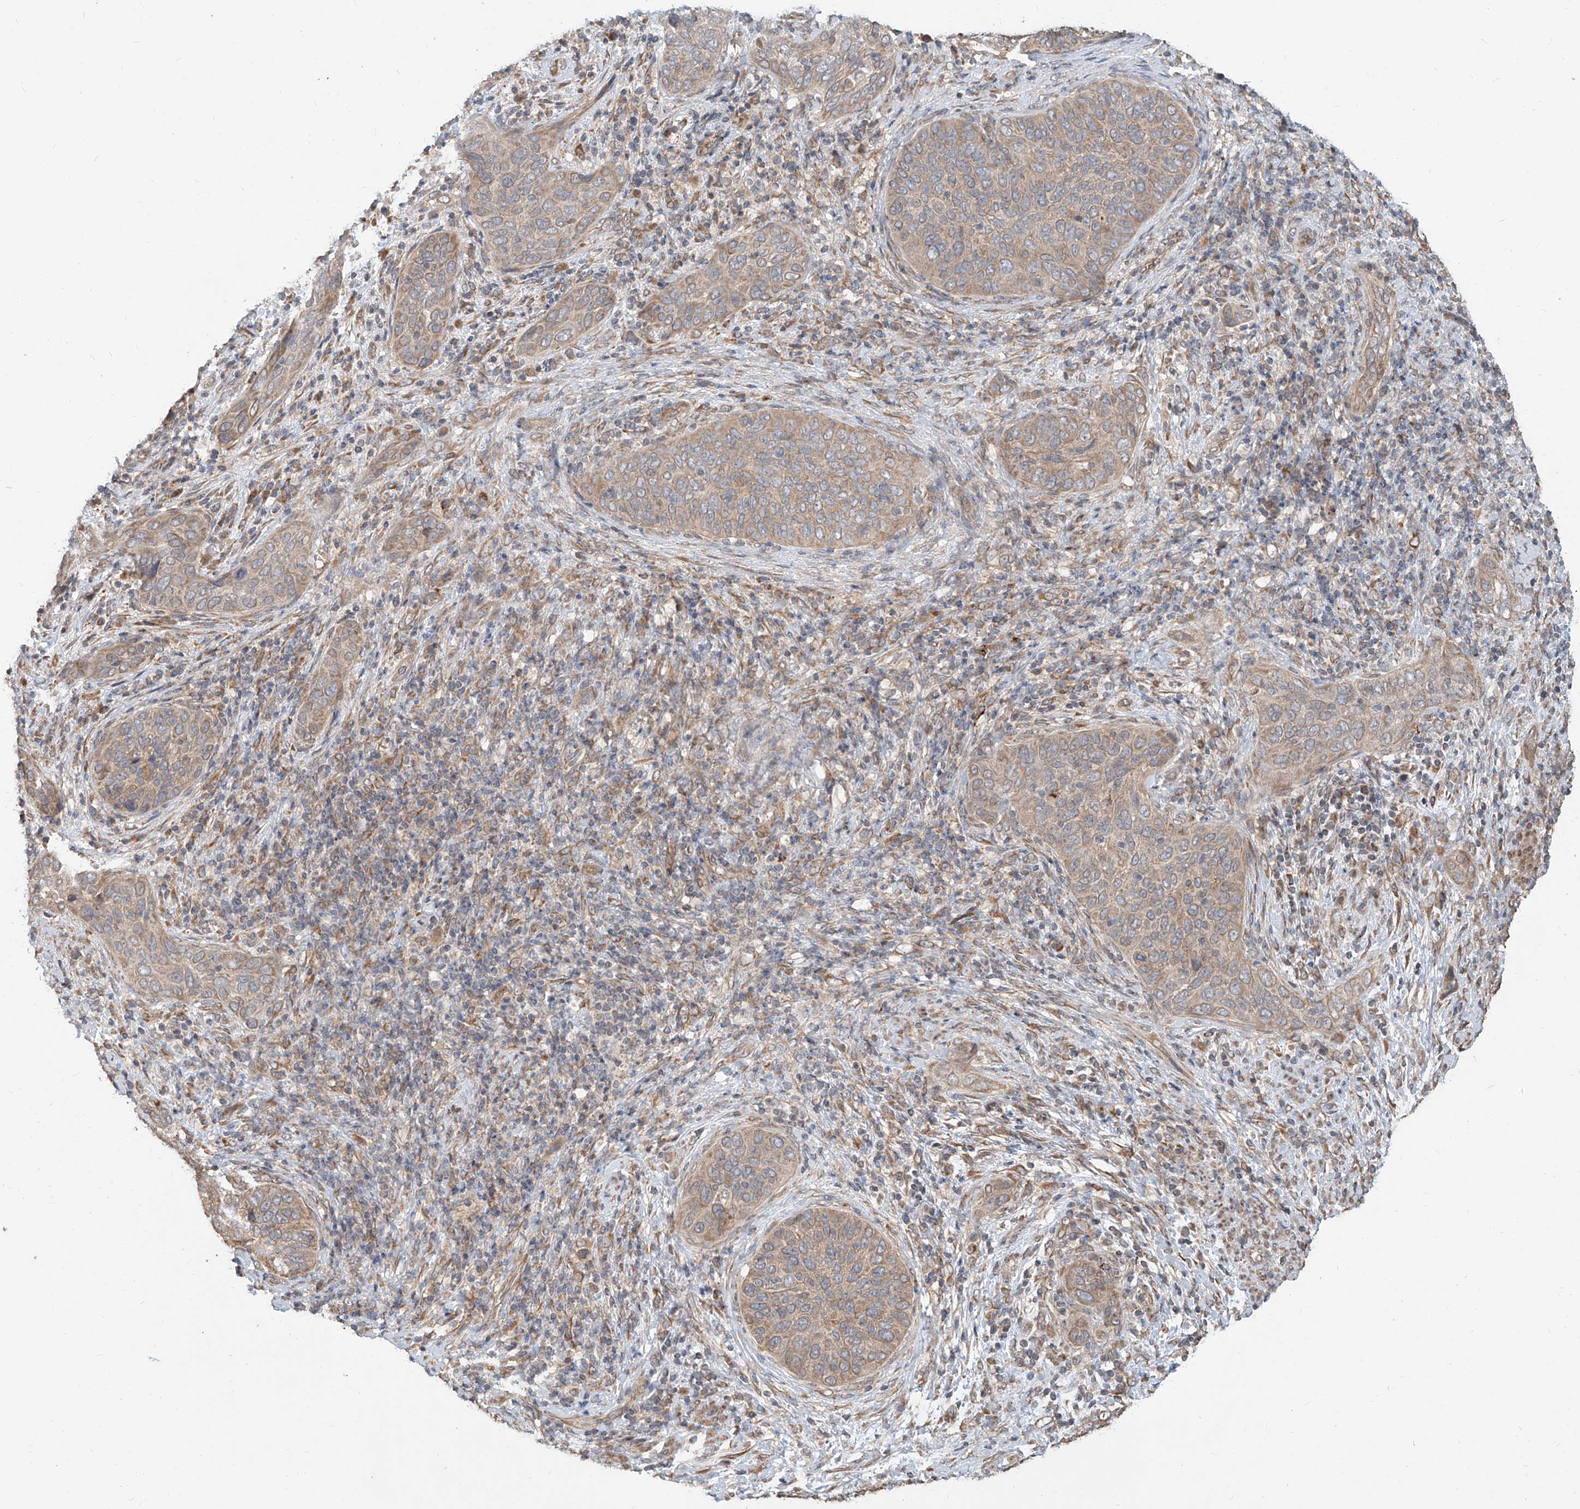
{"staining": {"intensity": "weak", "quantity": ">75%", "location": "cytoplasmic/membranous"}, "tissue": "cervical cancer", "cell_type": "Tumor cells", "image_type": "cancer", "snomed": [{"axis": "morphology", "description": "Squamous cell carcinoma, NOS"}, {"axis": "topography", "description": "Cervix"}], "caption": "A high-resolution micrograph shows IHC staining of cervical cancer (squamous cell carcinoma), which shows weak cytoplasmic/membranous expression in about >75% of tumor cells.", "gene": "STX19", "patient": {"sex": "female", "age": 60}}